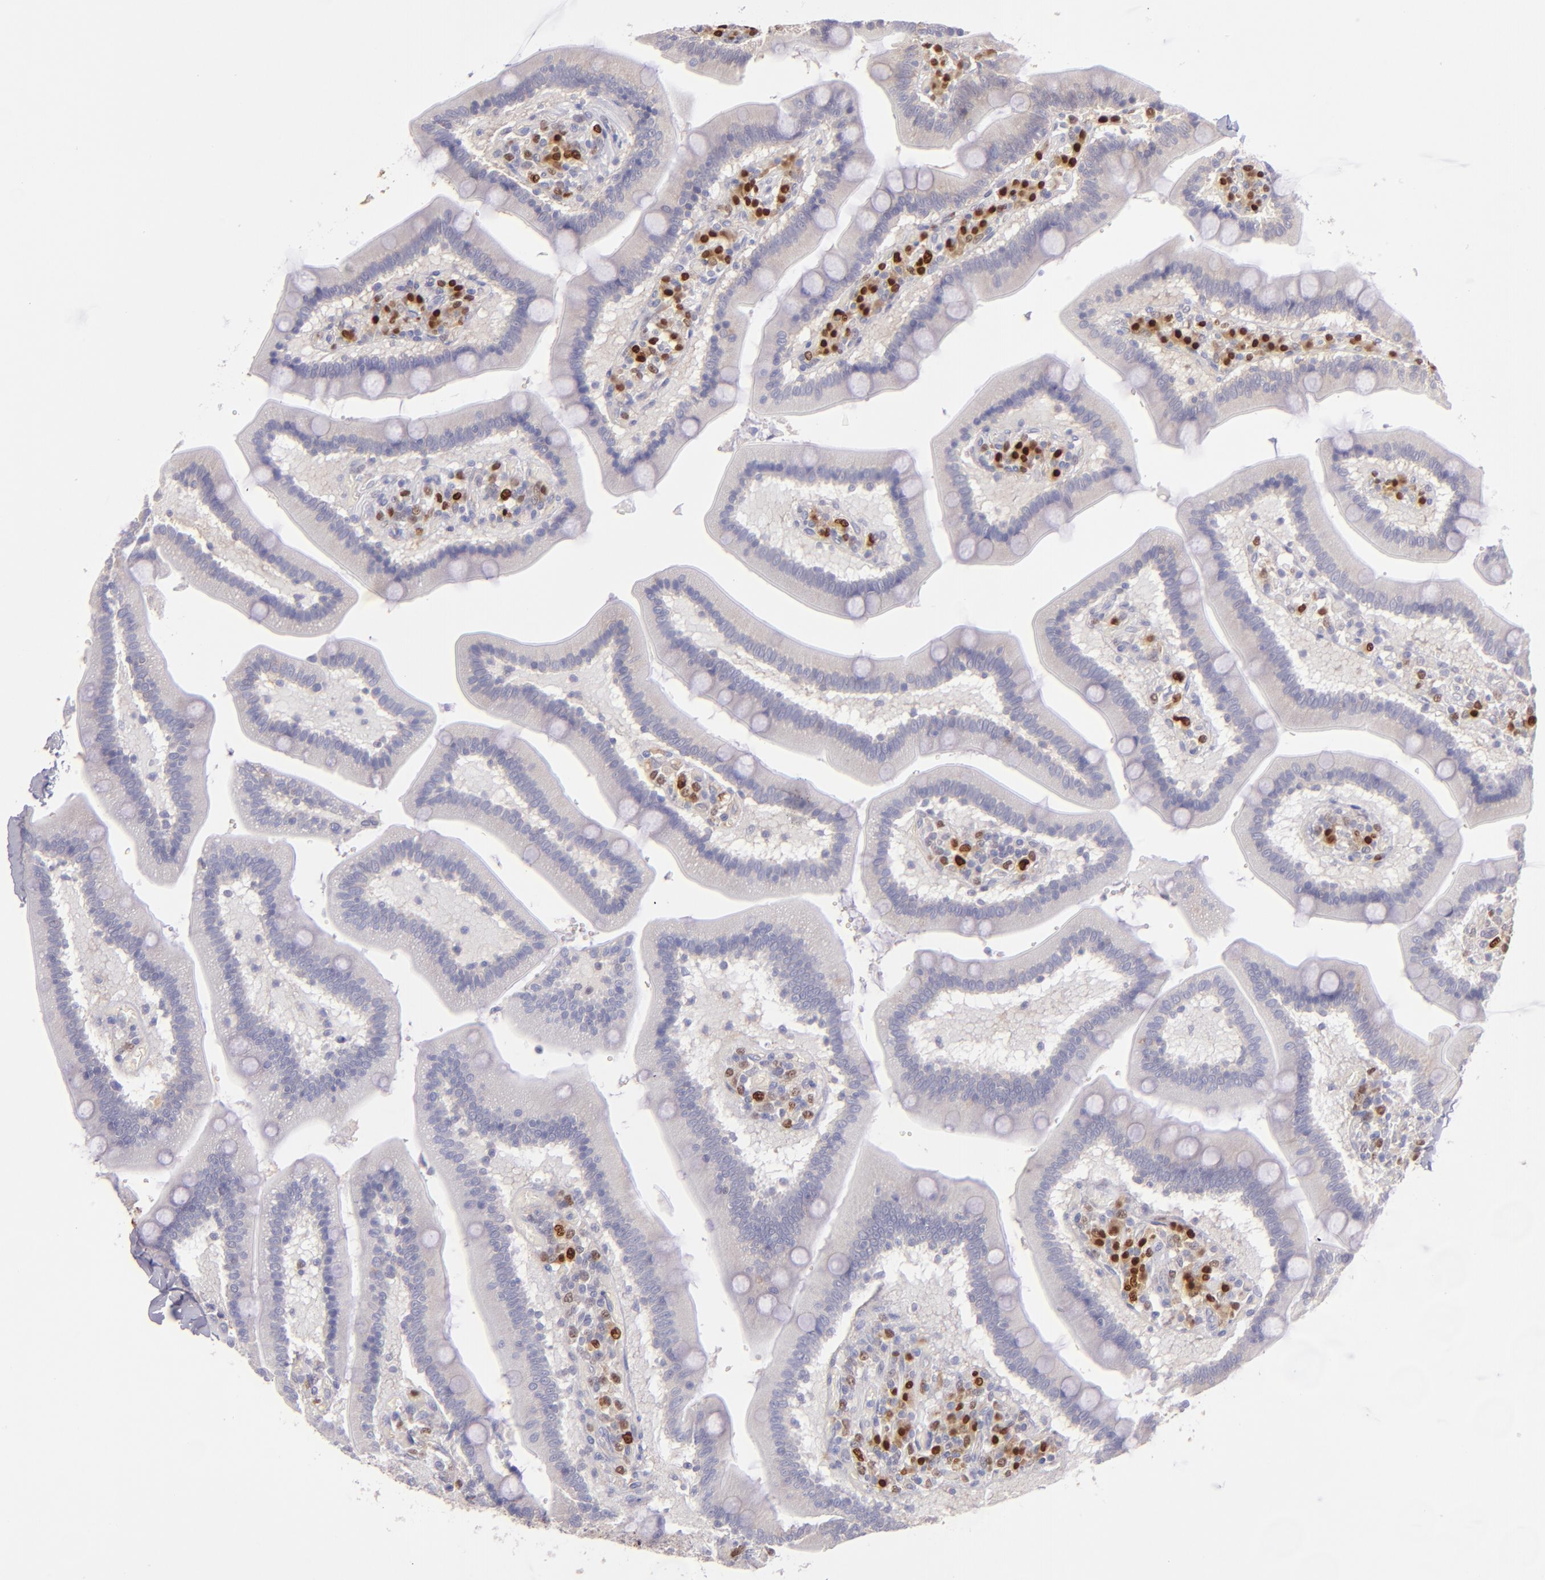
{"staining": {"intensity": "weak", "quantity": "25%-75%", "location": "cytoplasmic/membranous"}, "tissue": "duodenum", "cell_type": "Glandular cells", "image_type": "normal", "snomed": [{"axis": "morphology", "description": "Normal tissue, NOS"}, {"axis": "topography", "description": "Duodenum"}], "caption": "A low amount of weak cytoplasmic/membranous staining is appreciated in about 25%-75% of glandular cells in normal duodenum. (DAB (3,3'-diaminobenzidine) = brown stain, brightfield microscopy at high magnification).", "gene": "IRF8", "patient": {"sex": "male", "age": 66}}